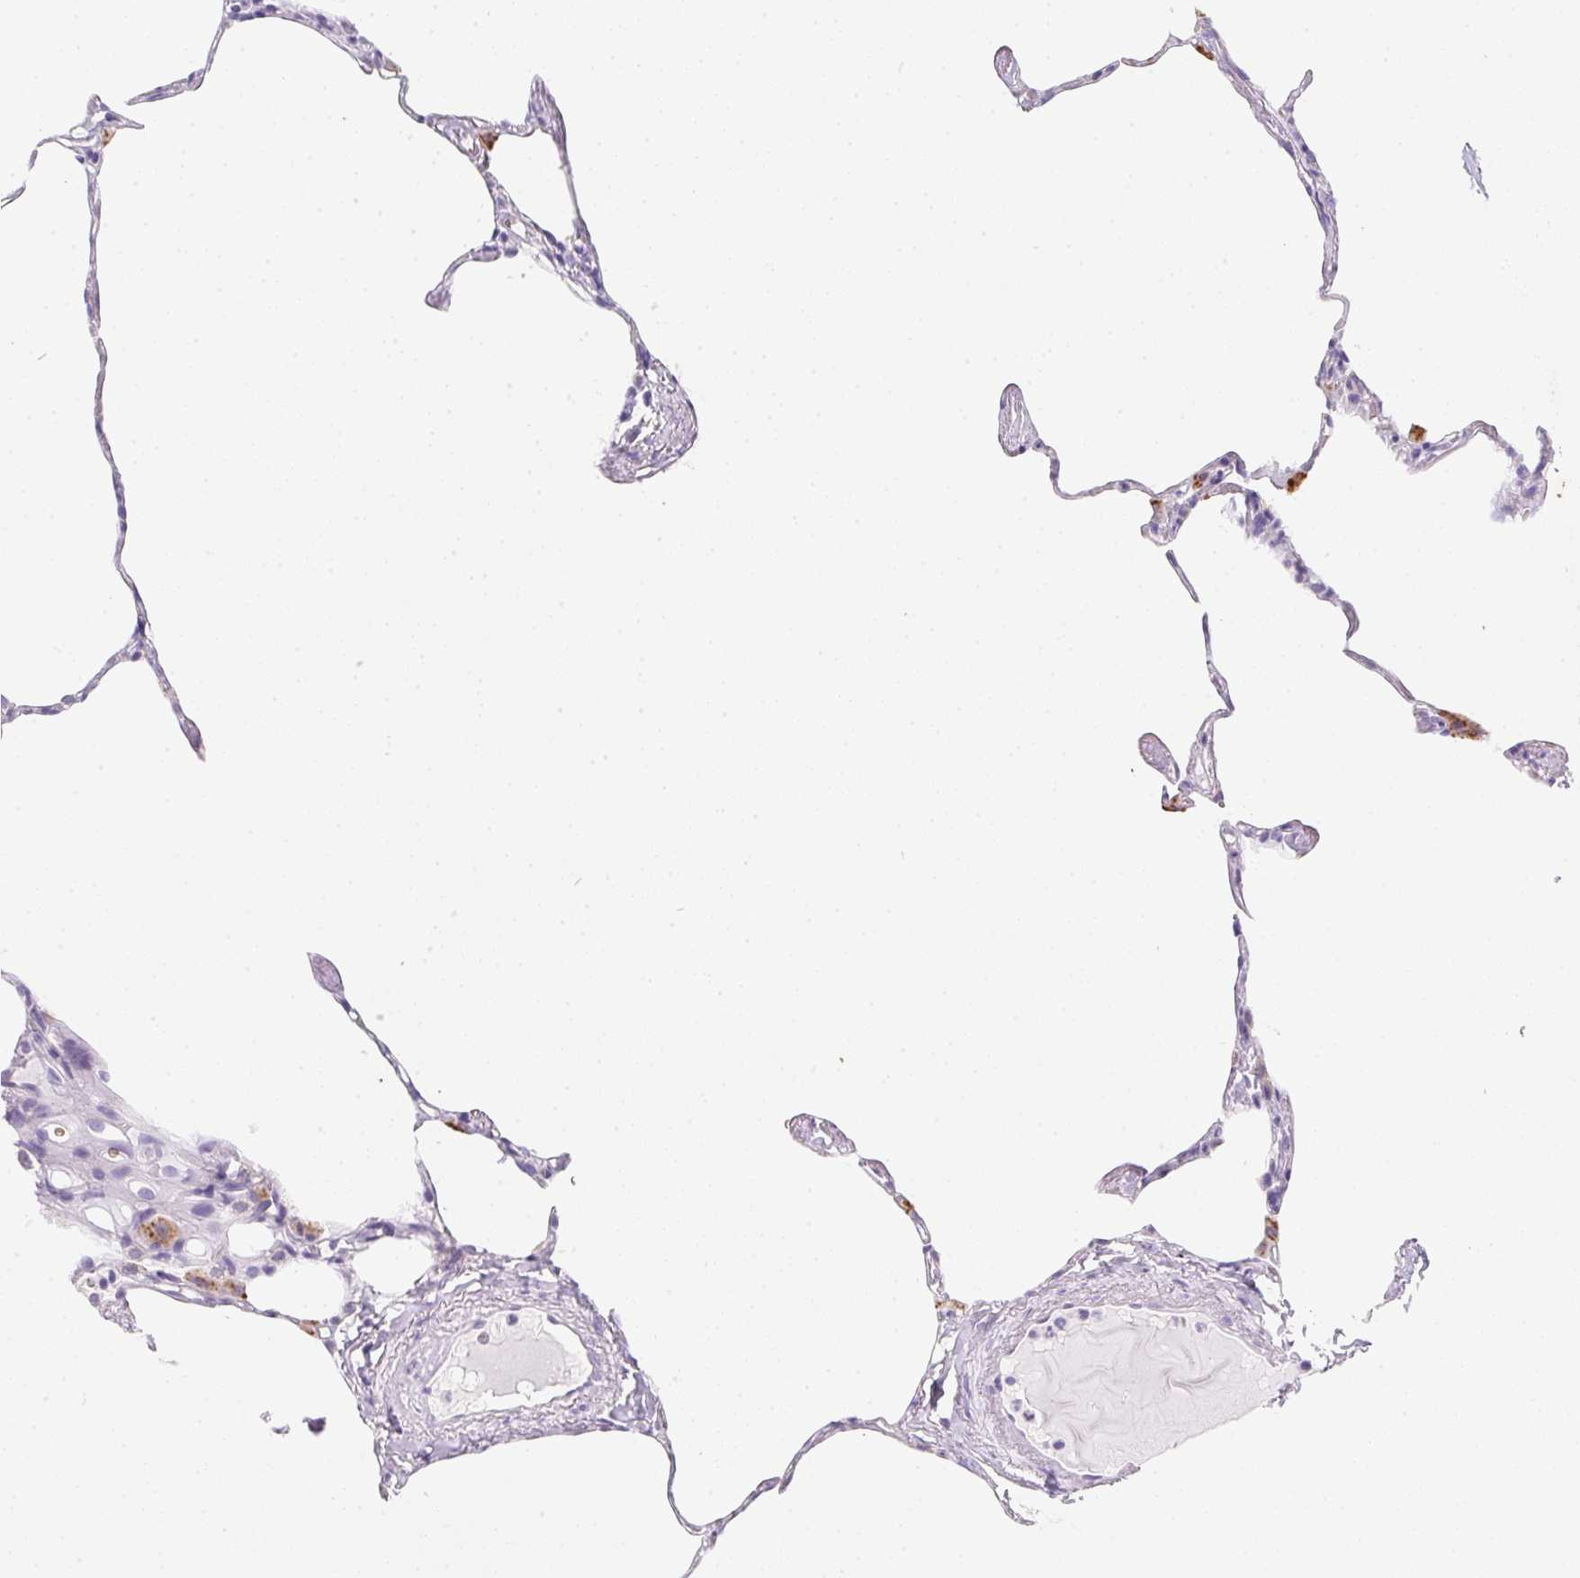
{"staining": {"intensity": "negative", "quantity": "none", "location": "none"}, "tissue": "lung", "cell_type": "Alveolar cells", "image_type": "normal", "snomed": [{"axis": "morphology", "description": "Normal tissue, NOS"}, {"axis": "topography", "description": "Lung"}], "caption": "The micrograph demonstrates no staining of alveolar cells in unremarkable lung.", "gene": "DCD", "patient": {"sex": "male", "age": 65}}